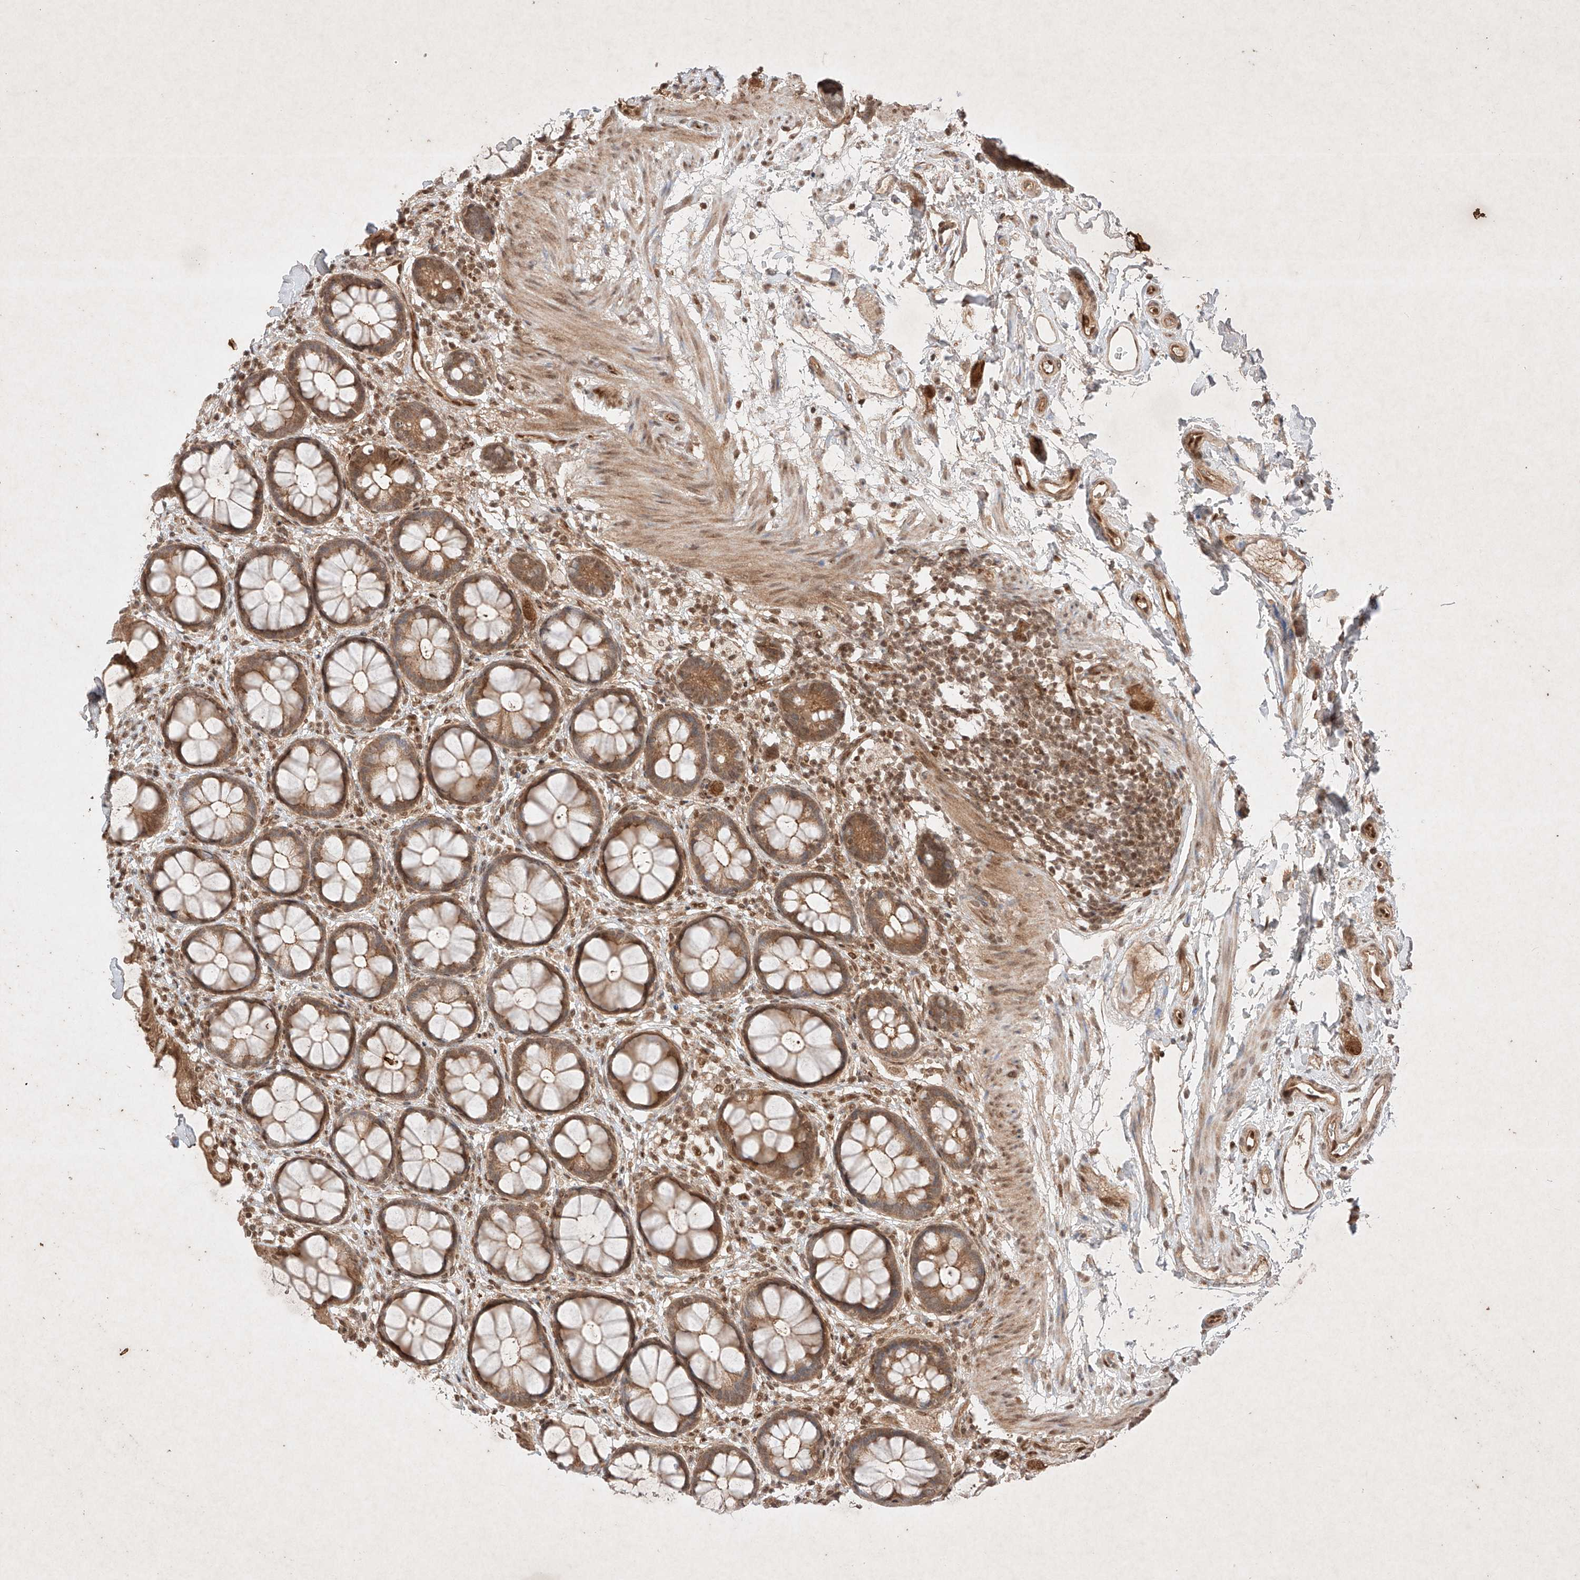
{"staining": {"intensity": "moderate", "quantity": ">75%", "location": "cytoplasmic/membranous"}, "tissue": "rectum", "cell_type": "Glandular cells", "image_type": "normal", "snomed": [{"axis": "morphology", "description": "Normal tissue, NOS"}, {"axis": "topography", "description": "Rectum"}], "caption": "Immunohistochemical staining of unremarkable human rectum demonstrates >75% levels of moderate cytoplasmic/membranous protein expression in about >75% of glandular cells. (Stains: DAB (3,3'-diaminobenzidine) in brown, nuclei in blue, Microscopy: brightfield microscopy at high magnification).", "gene": "RNF31", "patient": {"sex": "female", "age": 65}}